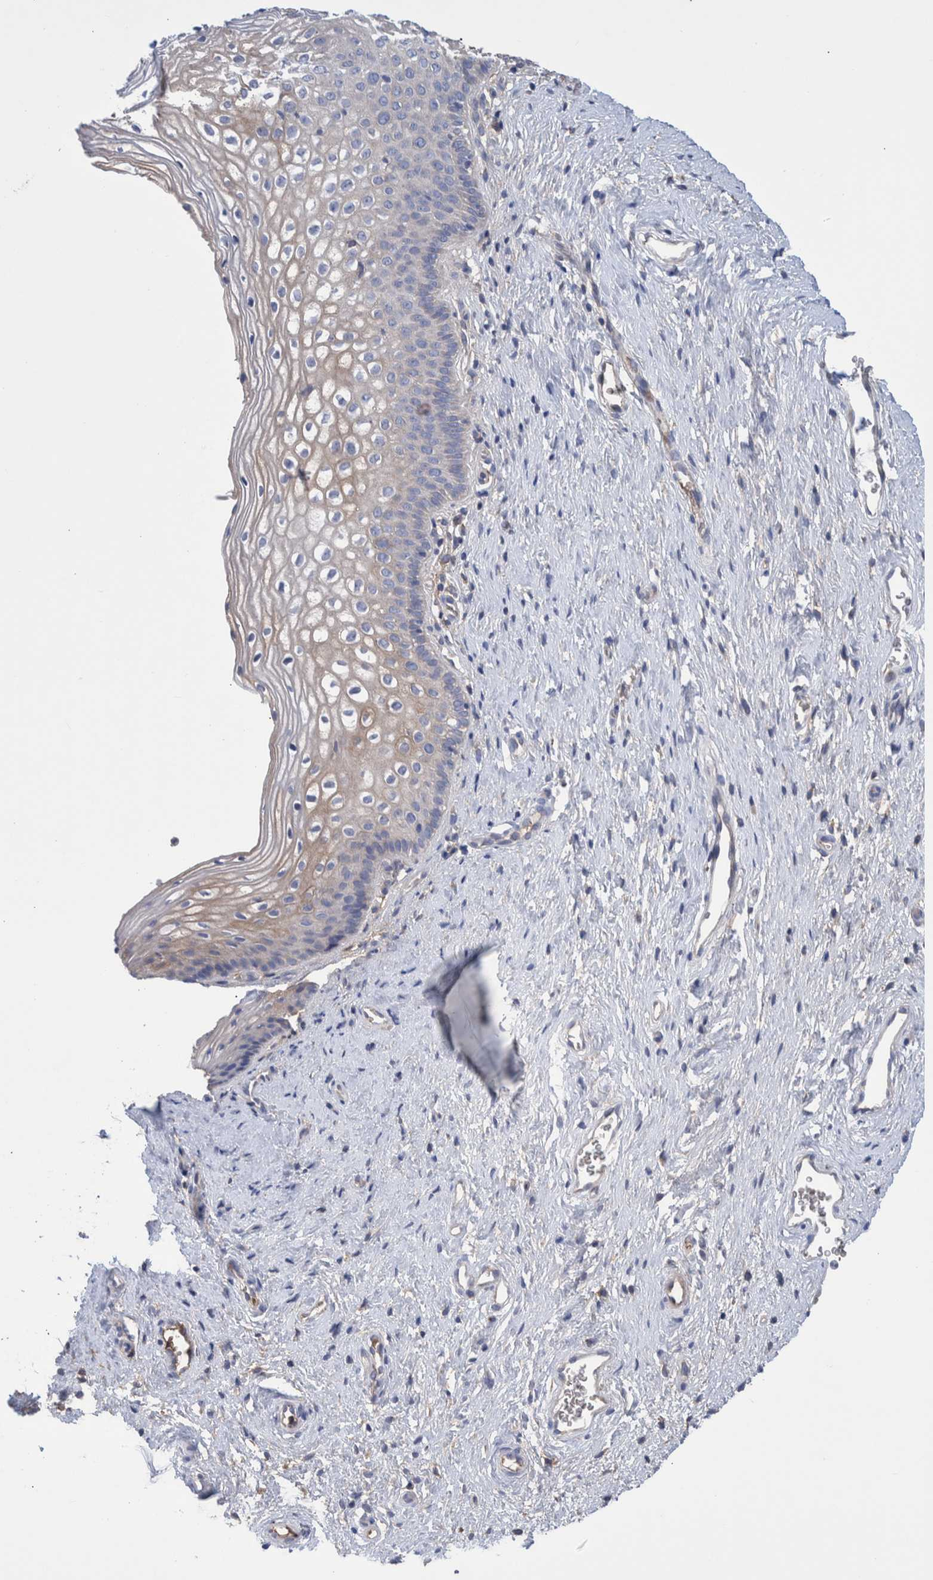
{"staining": {"intensity": "negative", "quantity": "none", "location": "none"}, "tissue": "cervix", "cell_type": "Glandular cells", "image_type": "normal", "snomed": [{"axis": "morphology", "description": "Normal tissue, NOS"}, {"axis": "topography", "description": "Cervix"}], "caption": "IHC micrograph of benign human cervix stained for a protein (brown), which exhibits no expression in glandular cells. The staining is performed using DAB (3,3'-diaminobenzidine) brown chromogen with nuclei counter-stained in using hematoxylin.", "gene": "DLL4", "patient": {"sex": "female", "age": 27}}